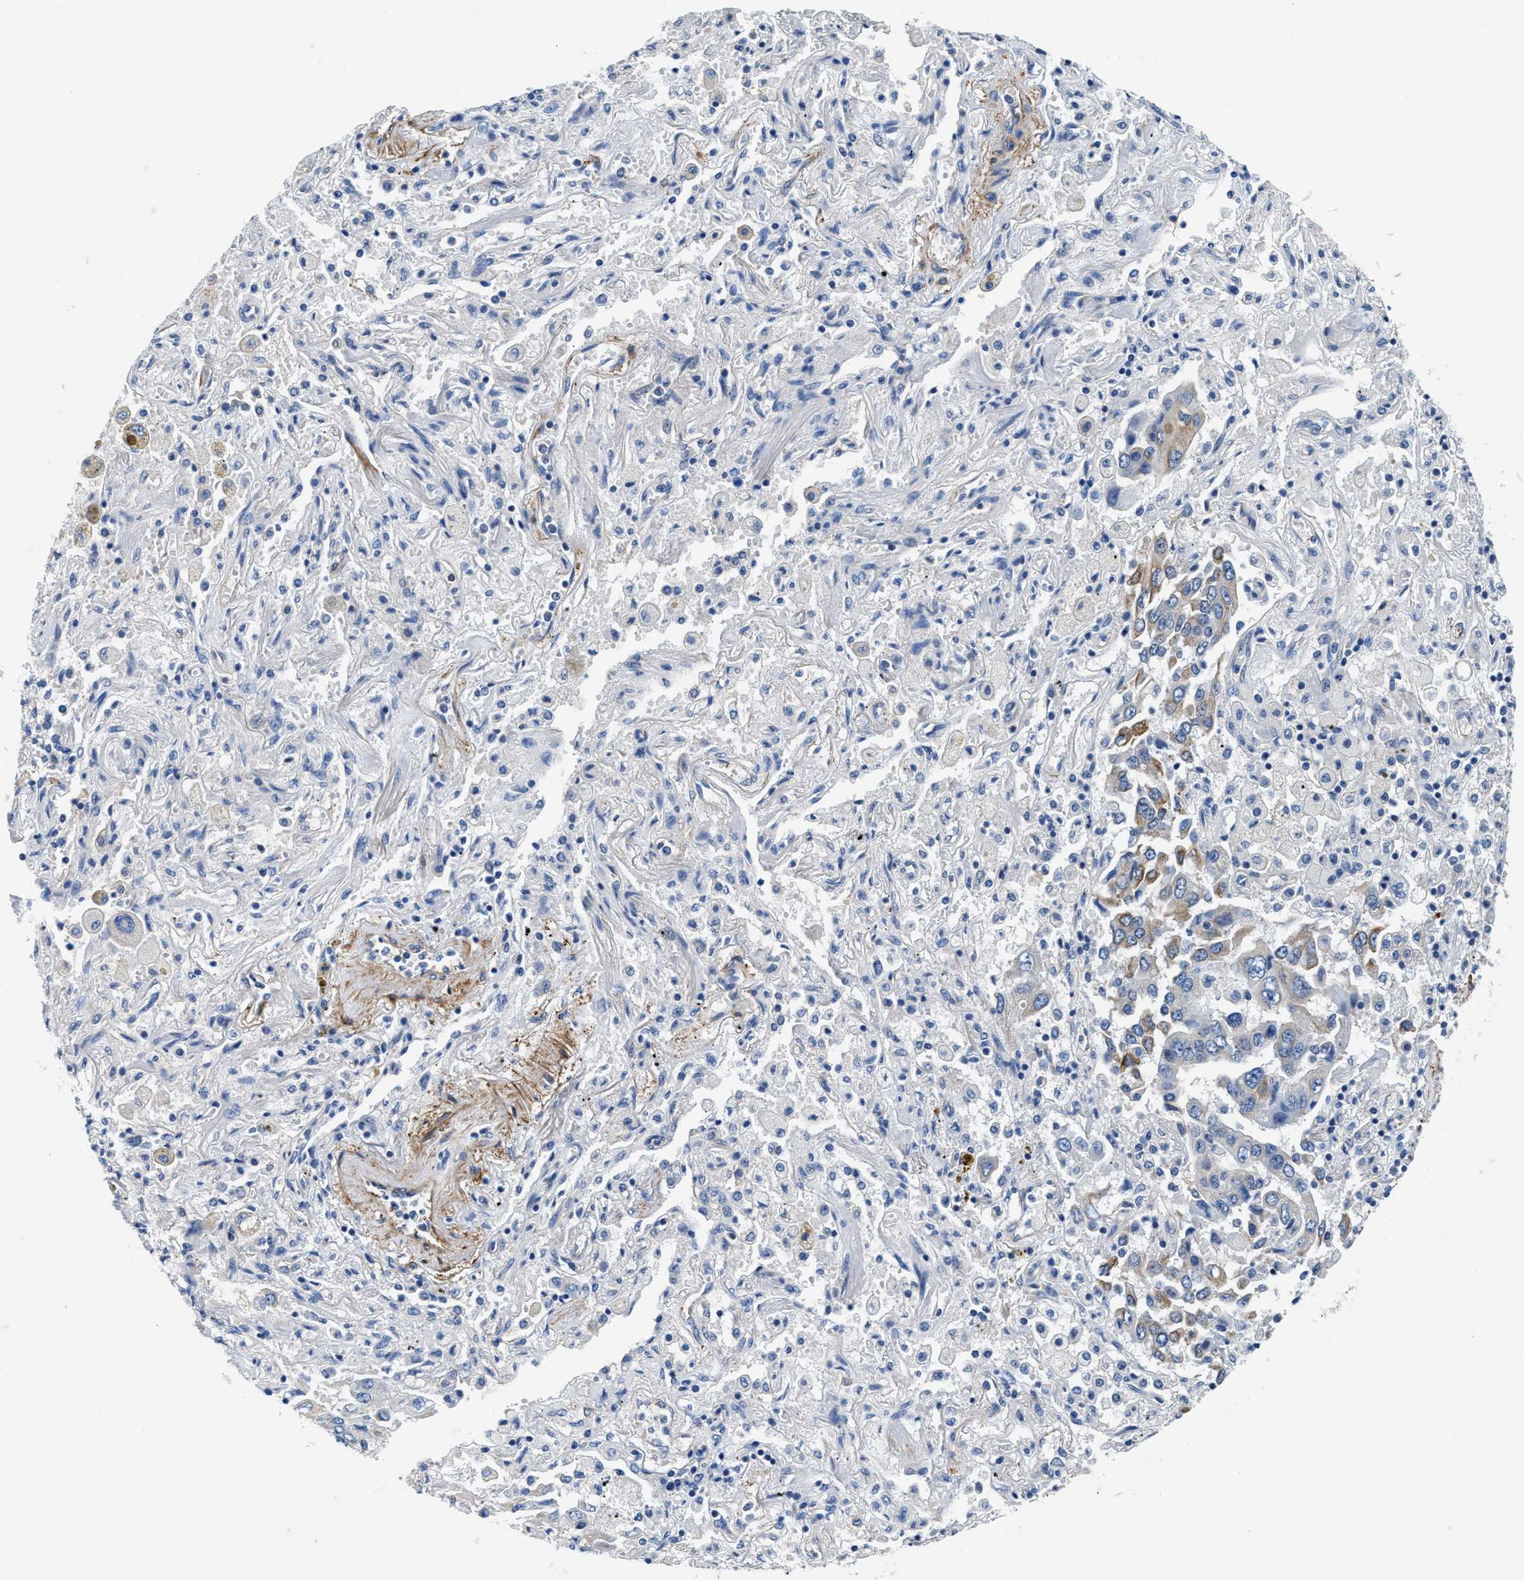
{"staining": {"intensity": "moderate", "quantity": "<25%", "location": "cytoplasmic/membranous"}, "tissue": "lung cancer", "cell_type": "Tumor cells", "image_type": "cancer", "snomed": [{"axis": "morphology", "description": "Adenocarcinoma, NOS"}, {"axis": "topography", "description": "Lung"}], "caption": "DAB immunohistochemical staining of human lung adenocarcinoma demonstrates moderate cytoplasmic/membranous protein positivity in about <25% of tumor cells. Using DAB (3,3'-diaminobenzidine) (brown) and hematoxylin (blue) stains, captured at high magnification using brightfield microscopy.", "gene": "PARG", "patient": {"sex": "female", "age": 65}}